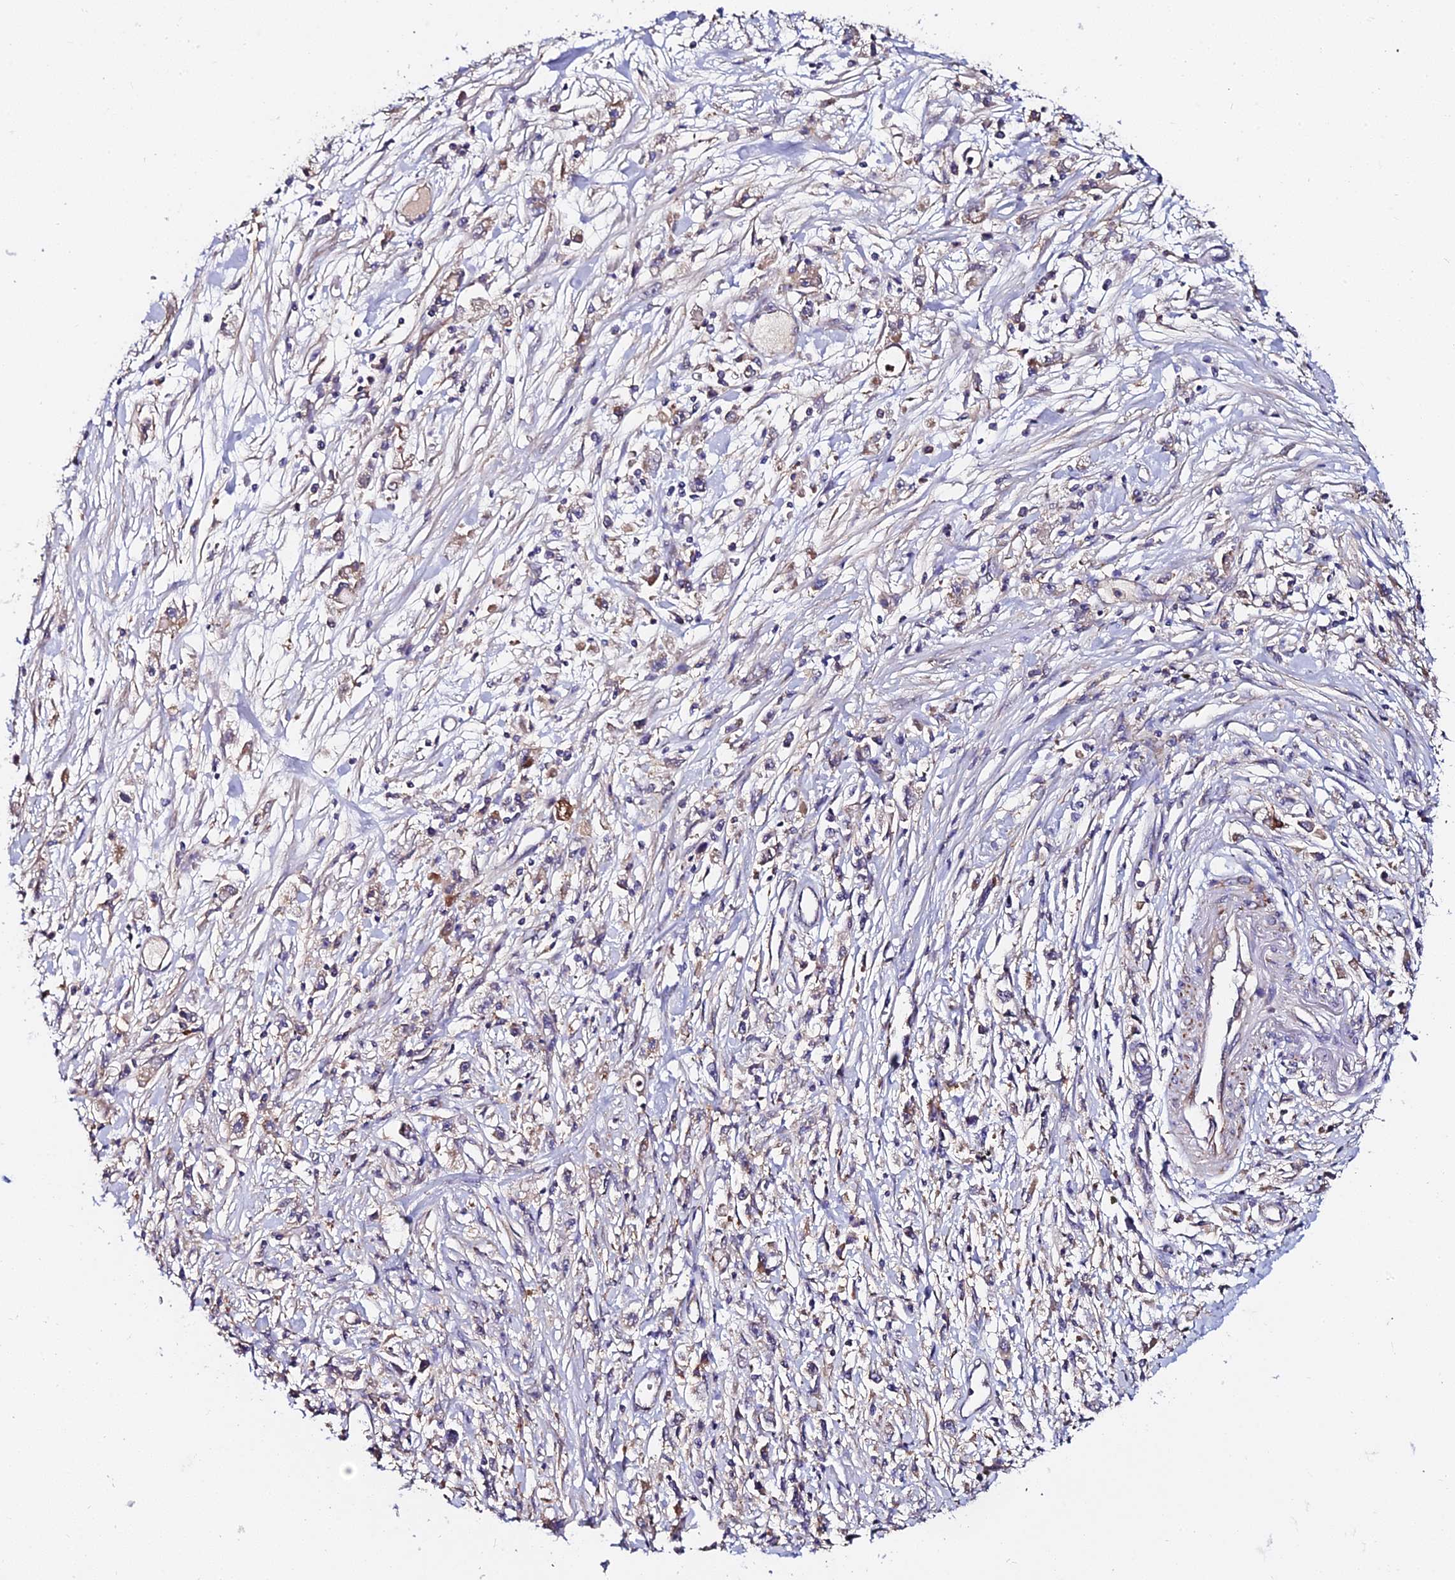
{"staining": {"intensity": "weak", "quantity": "25%-75%", "location": "cytoplasmic/membranous"}, "tissue": "stomach cancer", "cell_type": "Tumor cells", "image_type": "cancer", "snomed": [{"axis": "morphology", "description": "Adenocarcinoma, NOS"}, {"axis": "topography", "description": "Stomach"}], "caption": "Immunohistochemical staining of human stomach adenocarcinoma shows weak cytoplasmic/membranous protein expression in approximately 25%-75% of tumor cells.", "gene": "ZBED8", "patient": {"sex": "female", "age": 59}}